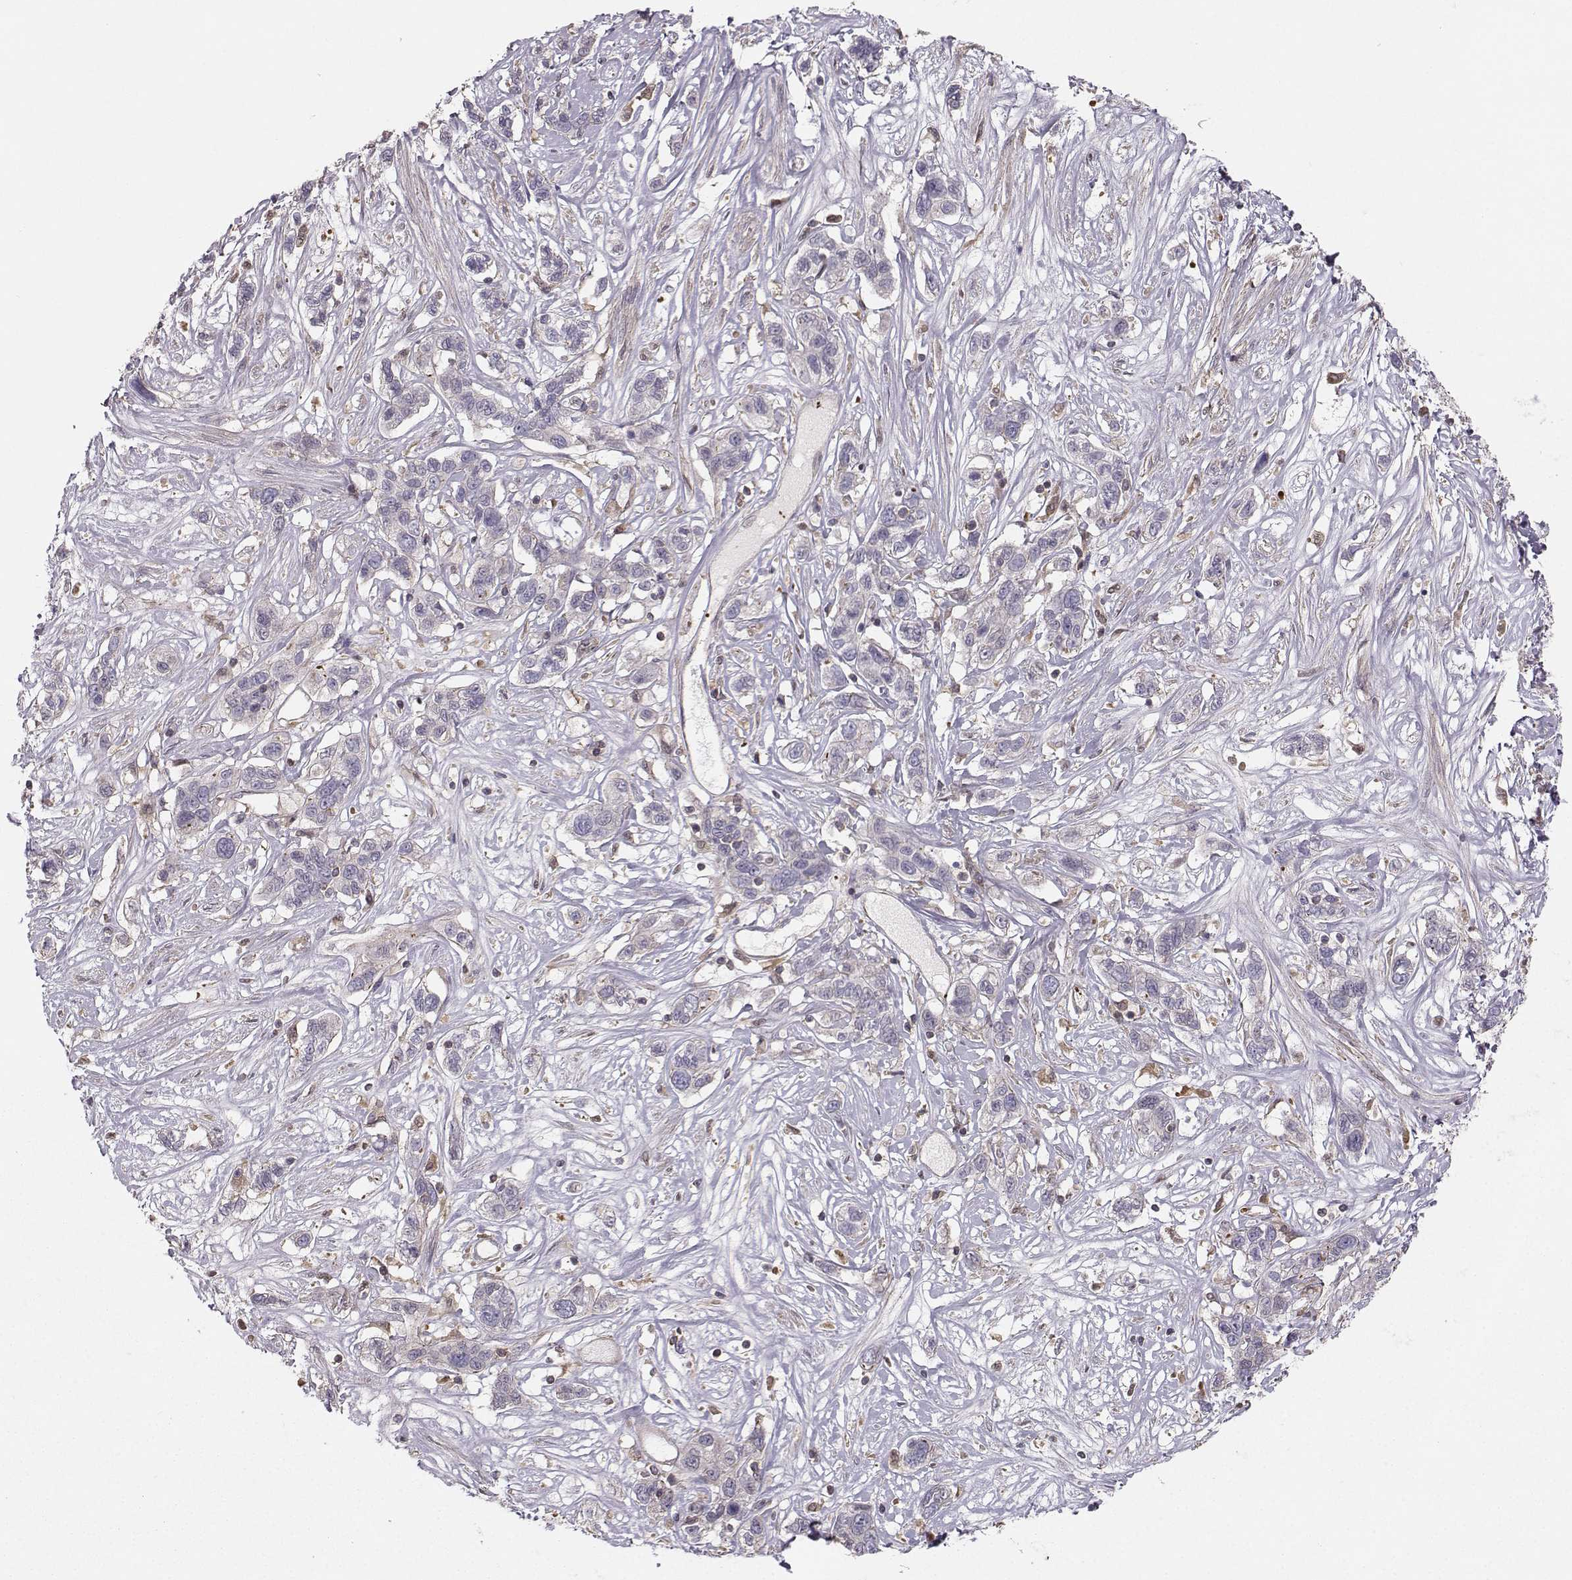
{"staining": {"intensity": "negative", "quantity": "none", "location": "none"}, "tissue": "liver cancer", "cell_type": "Tumor cells", "image_type": "cancer", "snomed": [{"axis": "morphology", "description": "Adenocarcinoma, NOS"}, {"axis": "morphology", "description": "Cholangiocarcinoma"}, {"axis": "topography", "description": "Liver"}], "caption": "A photomicrograph of liver adenocarcinoma stained for a protein demonstrates no brown staining in tumor cells.", "gene": "ASB16", "patient": {"sex": "male", "age": 64}}